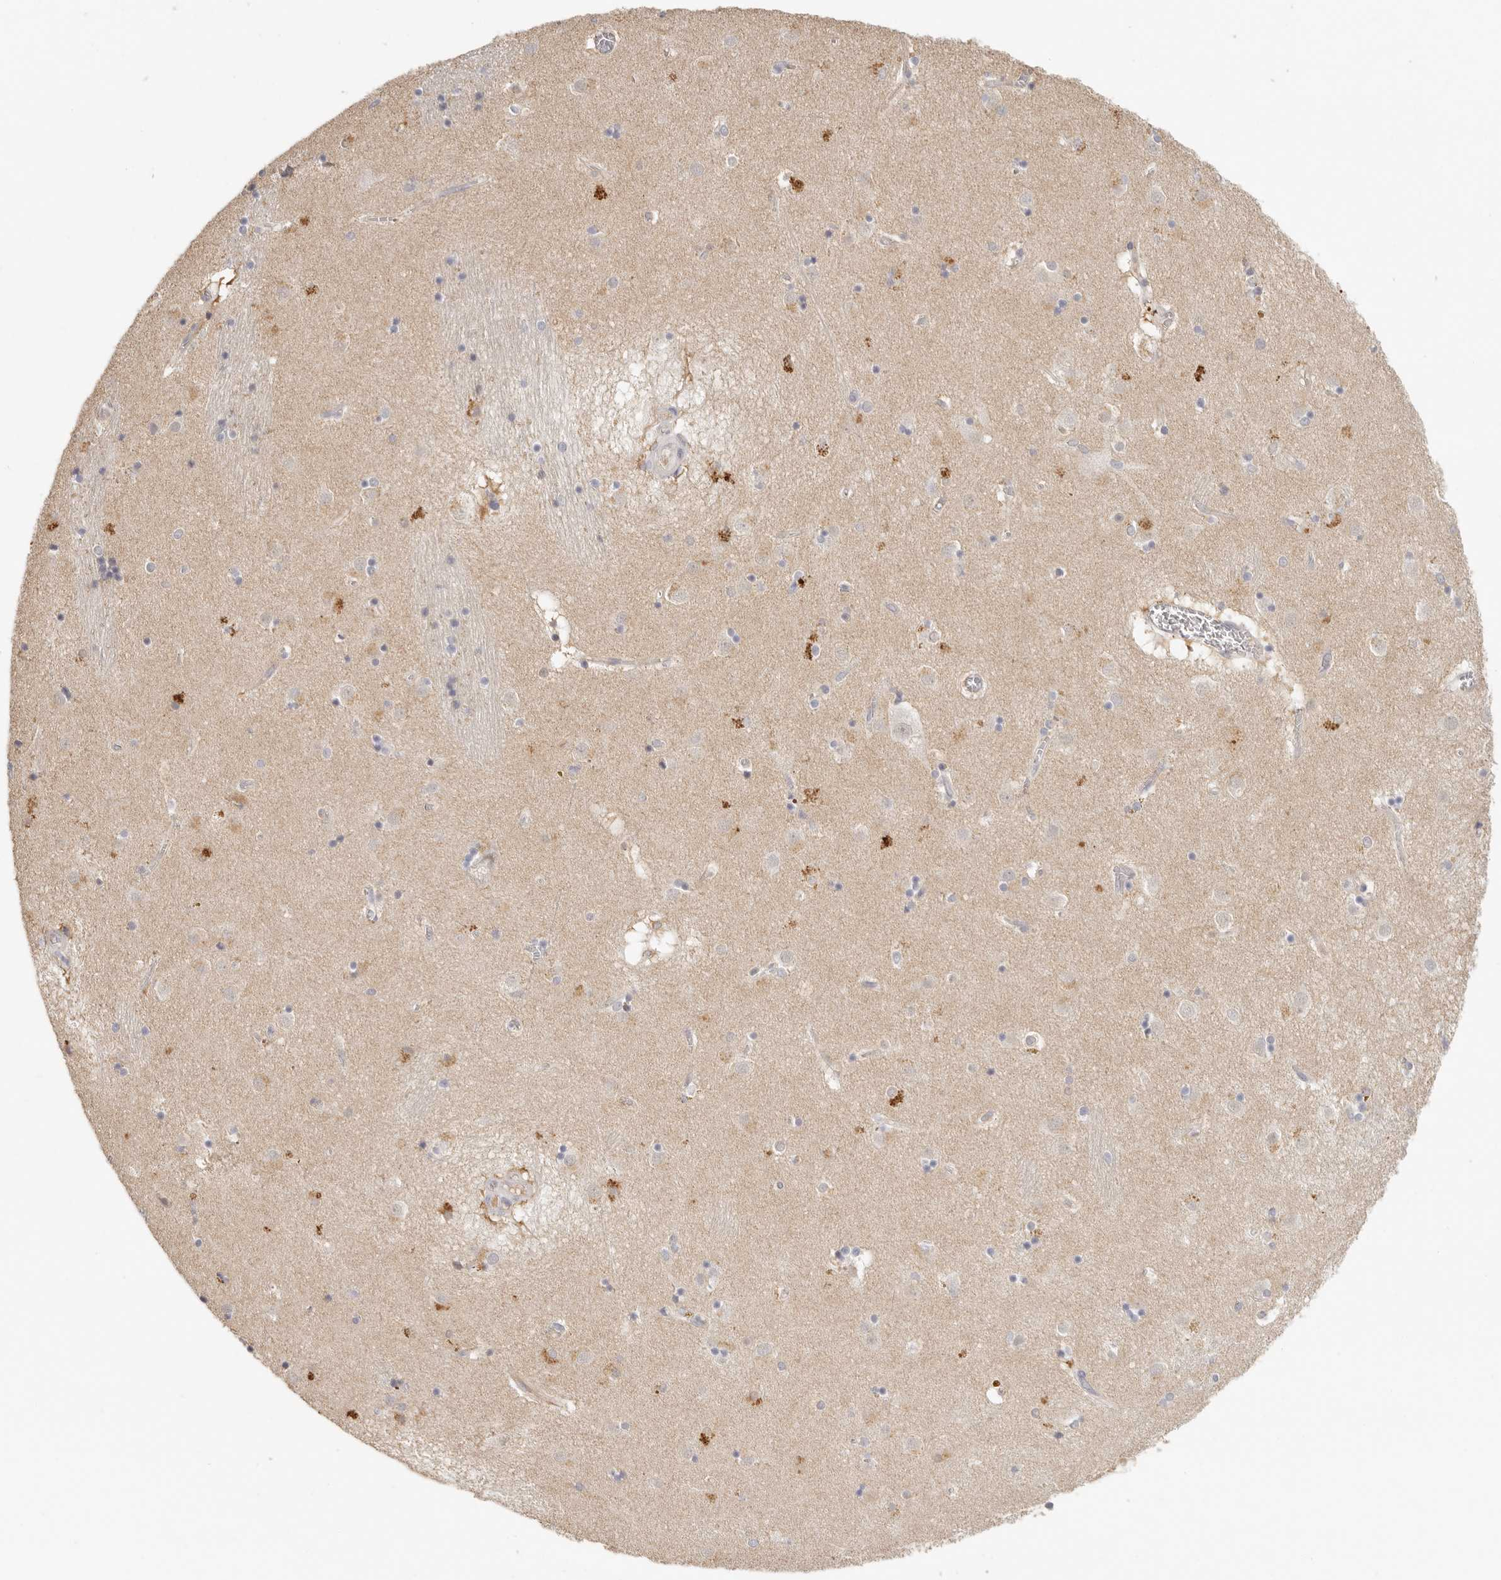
{"staining": {"intensity": "moderate", "quantity": "<25%", "location": "cytoplasmic/membranous"}, "tissue": "caudate", "cell_type": "Glial cells", "image_type": "normal", "snomed": [{"axis": "morphology", "description": "Normal tissue, NOS"}, {"axis": "topography", "description": "Lateral ventricle wall"}], "caption": "Protein staining of unremarkable caudate displays moderate cytoplasmic/membranous positivity in approximately <25% of glial cells. (DAB (3,3'-diaminobenzidine) IHC with brightfield microscopy, high magnification).", "gene": "ANXA9", "patient": {"sex": "male", "age": 70}}